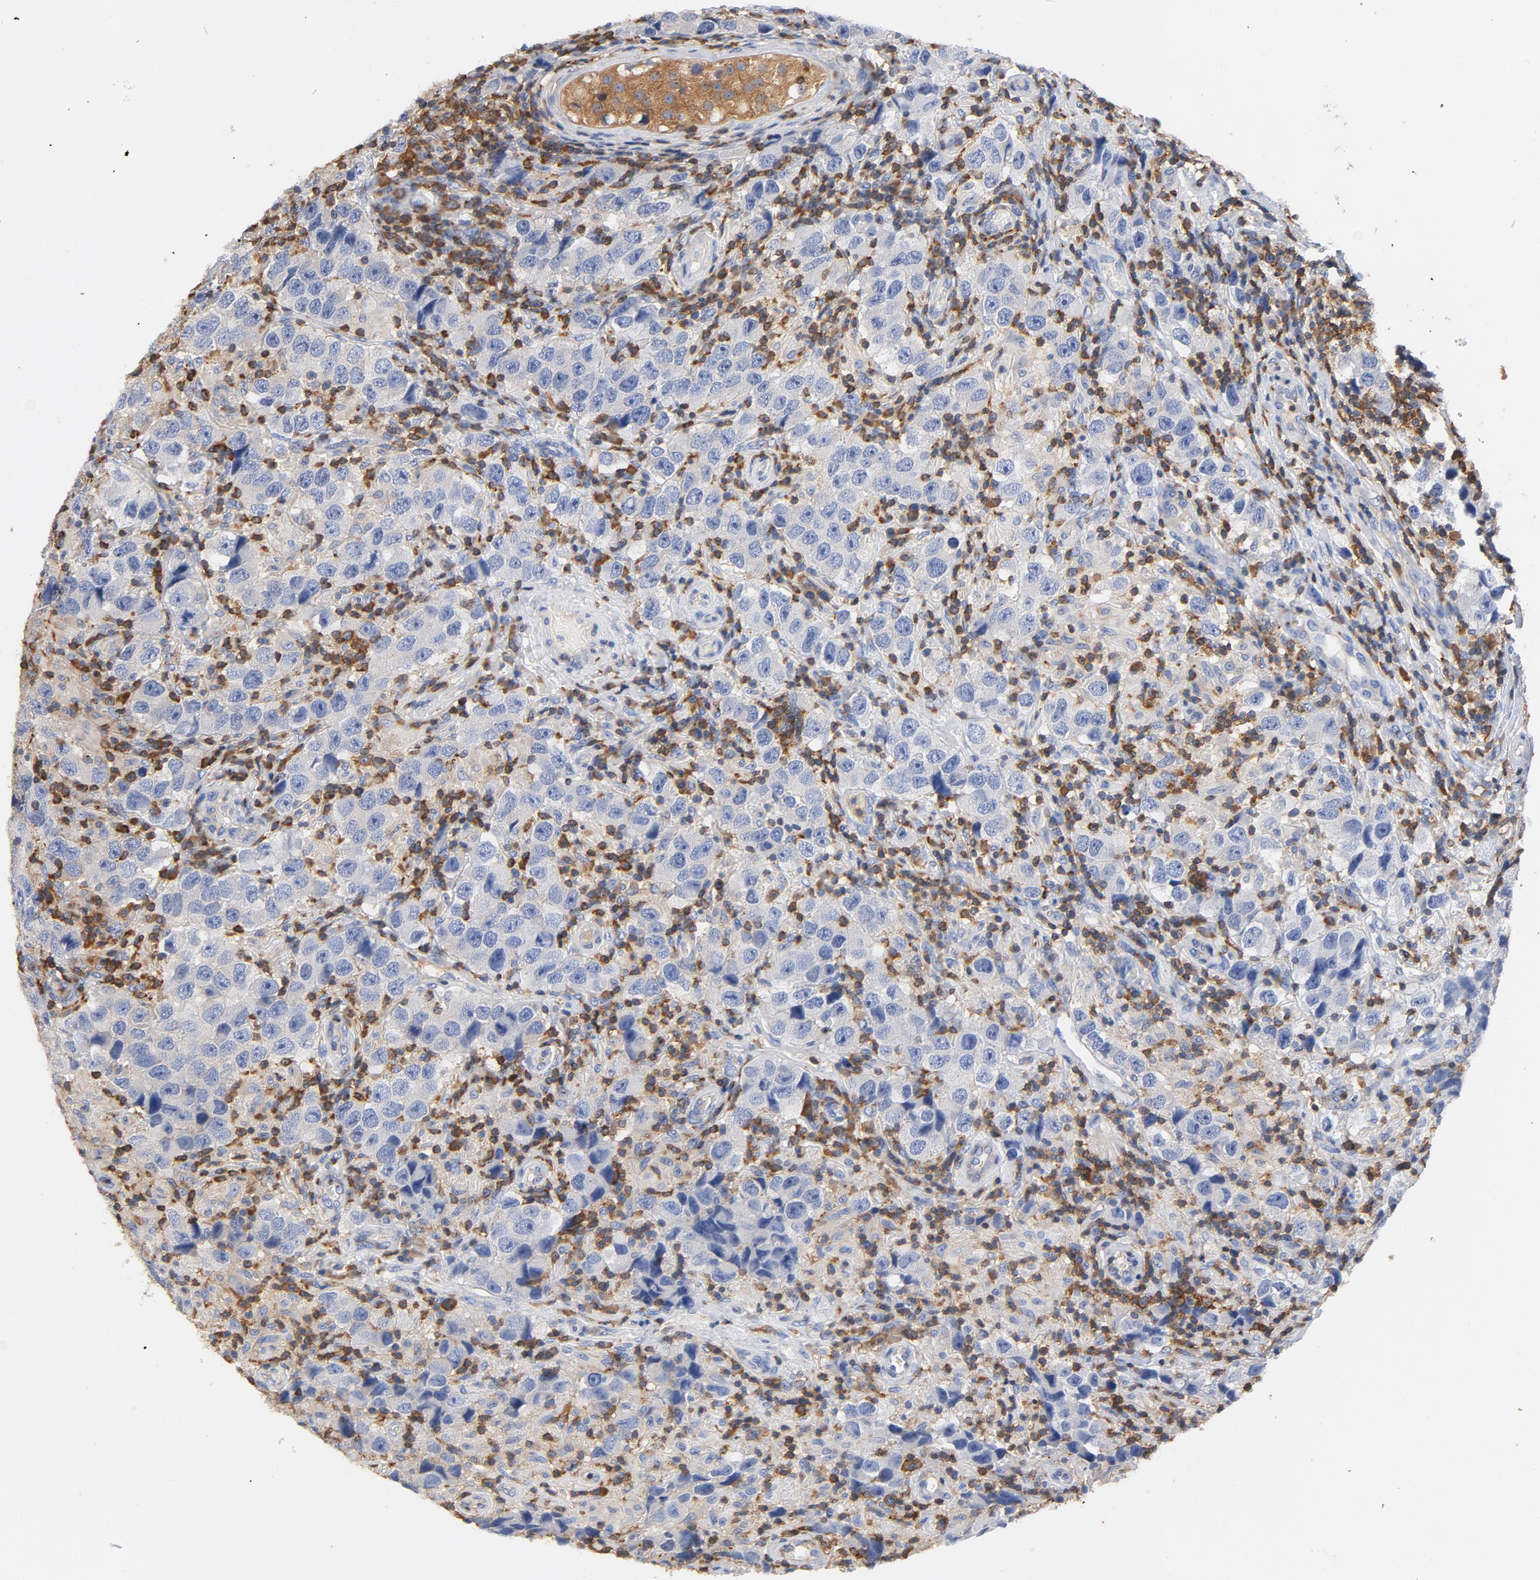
{"staining": {"intensity": "negative", "quantity": "none", "location": "none"}, "tissue": "testis cancer", "cell_type": "Tumor cells", "image_type": "cancer", "snomed": [{"axis": "morphology", "description": "Carcinoma, Embryonal, NOS"}, {"axis": "topography", "description": "Testis"}], "caption": "IHC micrograph of neoplastic tissue: embryonal carcinoma (testis) stained with DAB (3,3'-diaminobenzidine) reveals no significant protein positivity in tumor cells.", "gene": "EZR", "patient": {"sex": "male", "age": 21}}